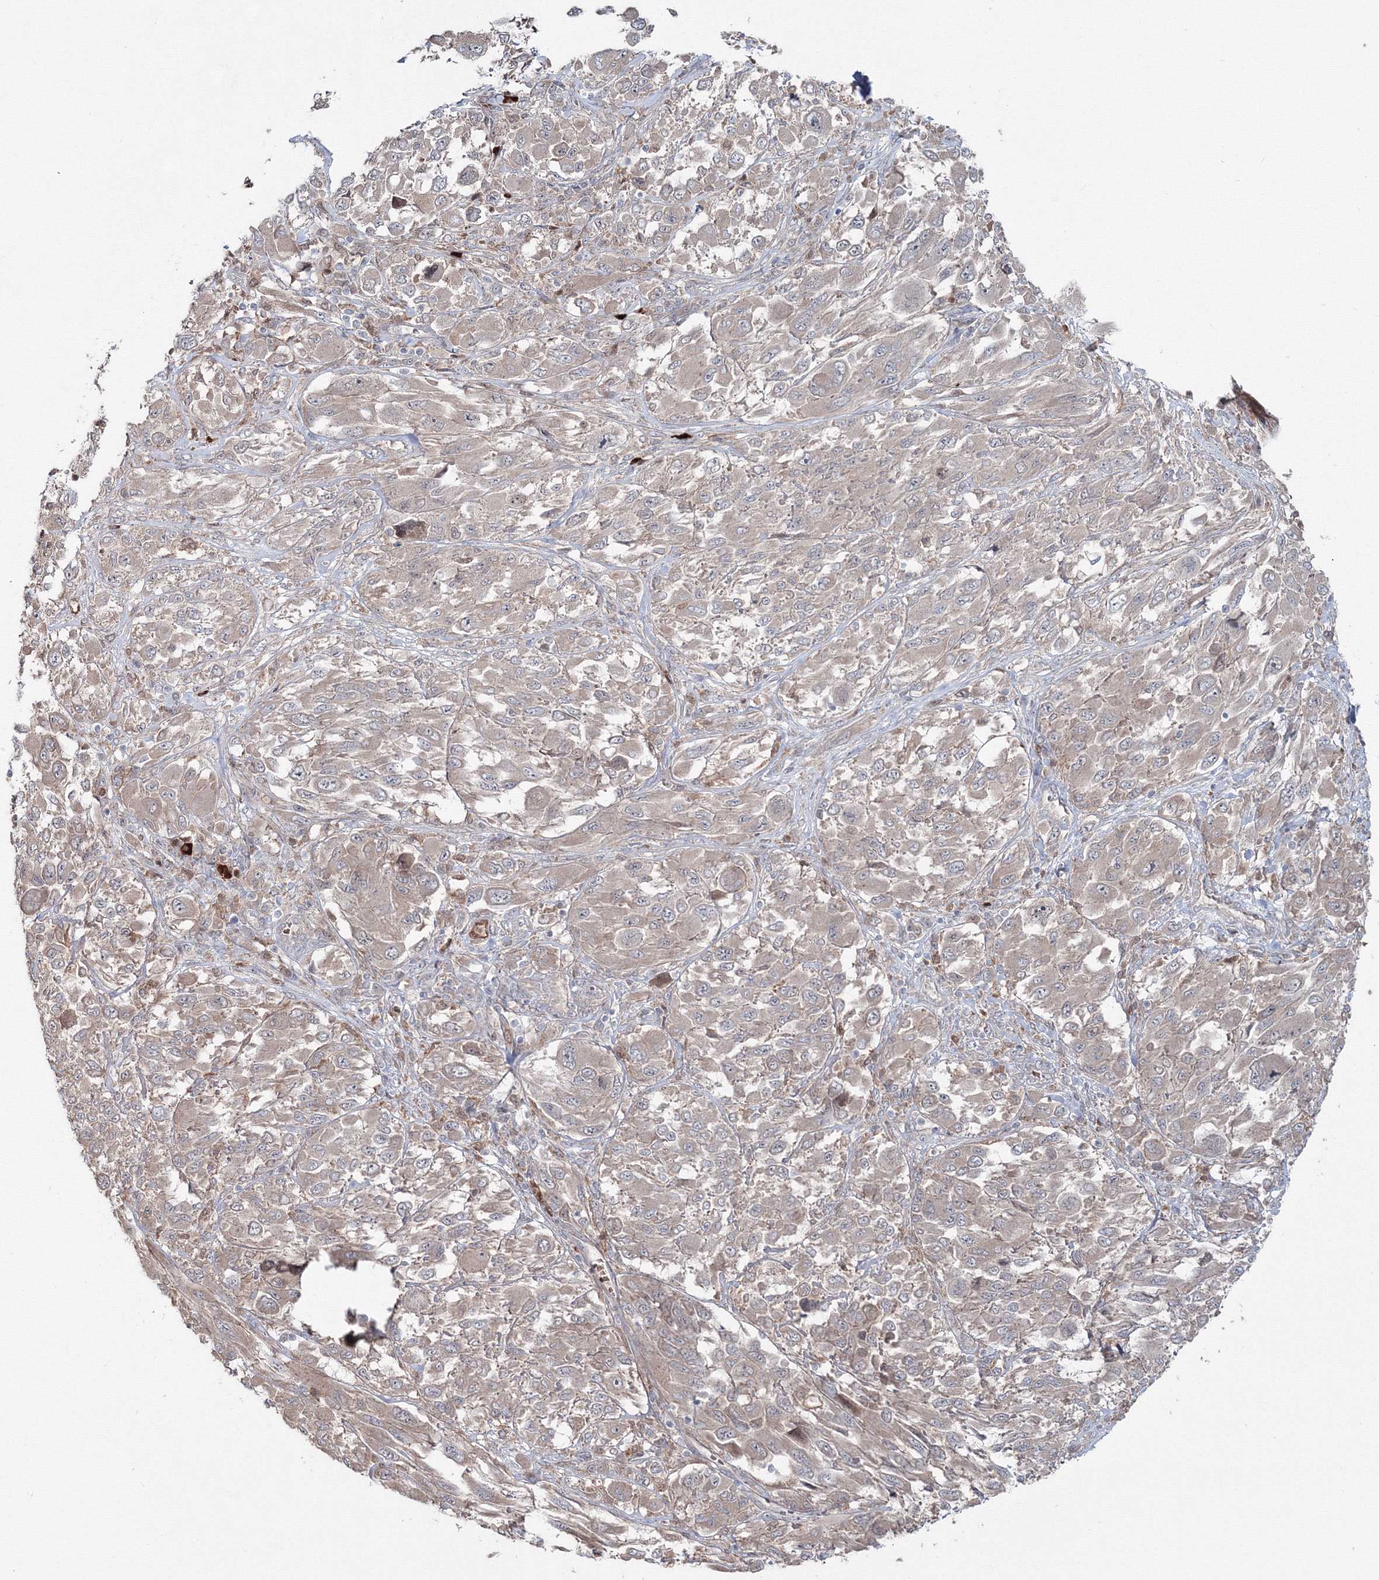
{"staining": {"intensity": "negative", "quantity": "none", "location": "none"}, "tissue": "melanoma", "cell_type": "Tumor cells", "image_type": "cancer", "snomed": [{"axis": "morphology", "description": "Malignant melanoma, NOS"}, {"axis": "topography", "description": "Skin"}], "caption": "Image shows no significant protein expression in tumor cells of melanoma.", "gene": "MKRN2", "patient": {"sex": "female", "age": 91}}